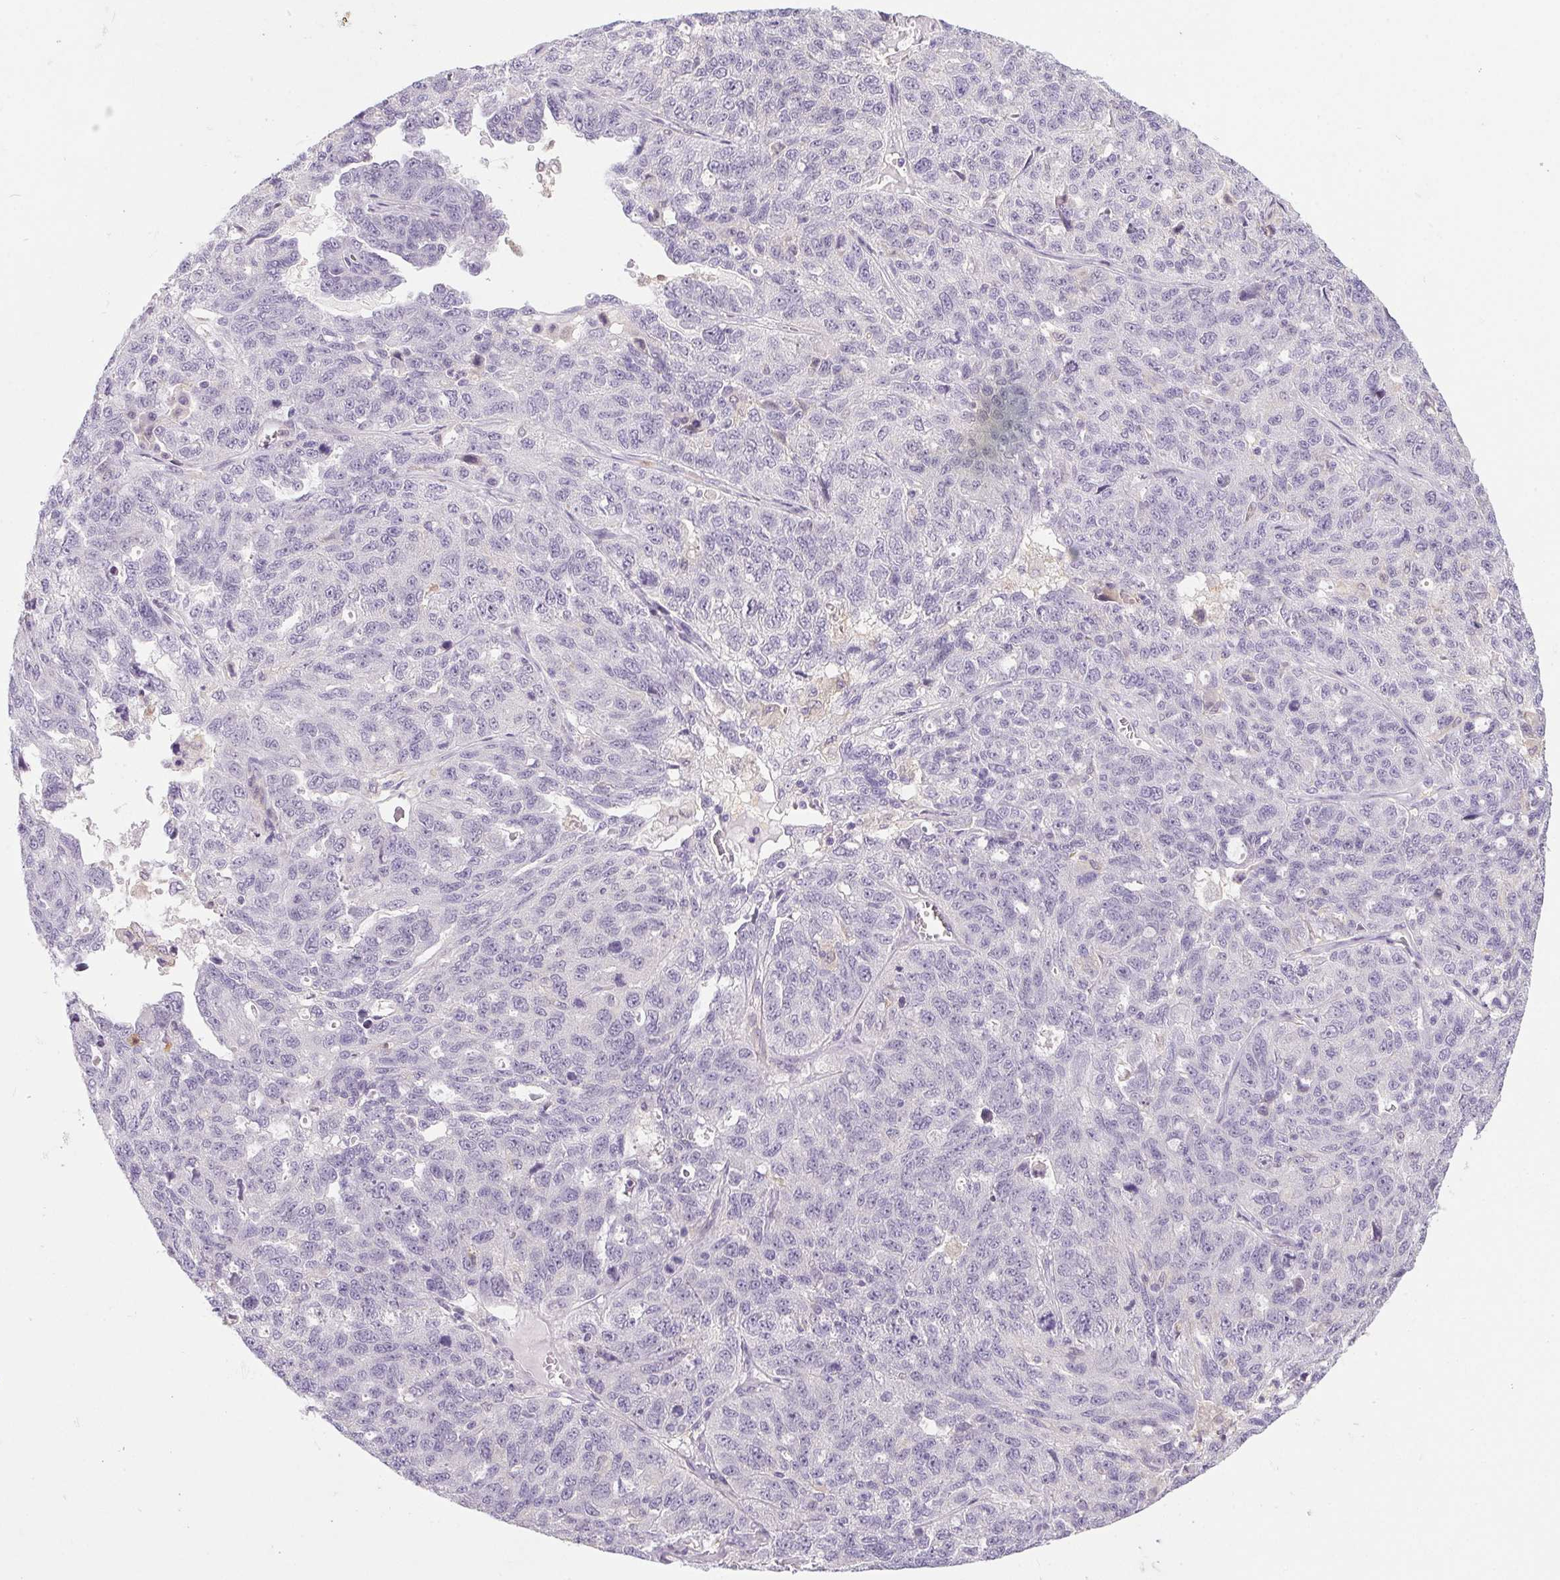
{"staining": {"intensity": "negative", "quantity": "none", "location": "none"}, "tissue": "ovarian cancer", "cell_type": "Tumor cells", "image_type": "cancer", "snomed": [{"axis": "morphology", "description": "Cystadenocarcinoma, serous, NOS"}, {"axis": "topography", "description": "Ovary"}], "caption": "Photomicrograph shows no significant protein positivity in tumor cells of serous cystadenocarcinoma (ovarian).", "gene": "DNAJC5G", "patient": {"sex": "female", "age": 71}}